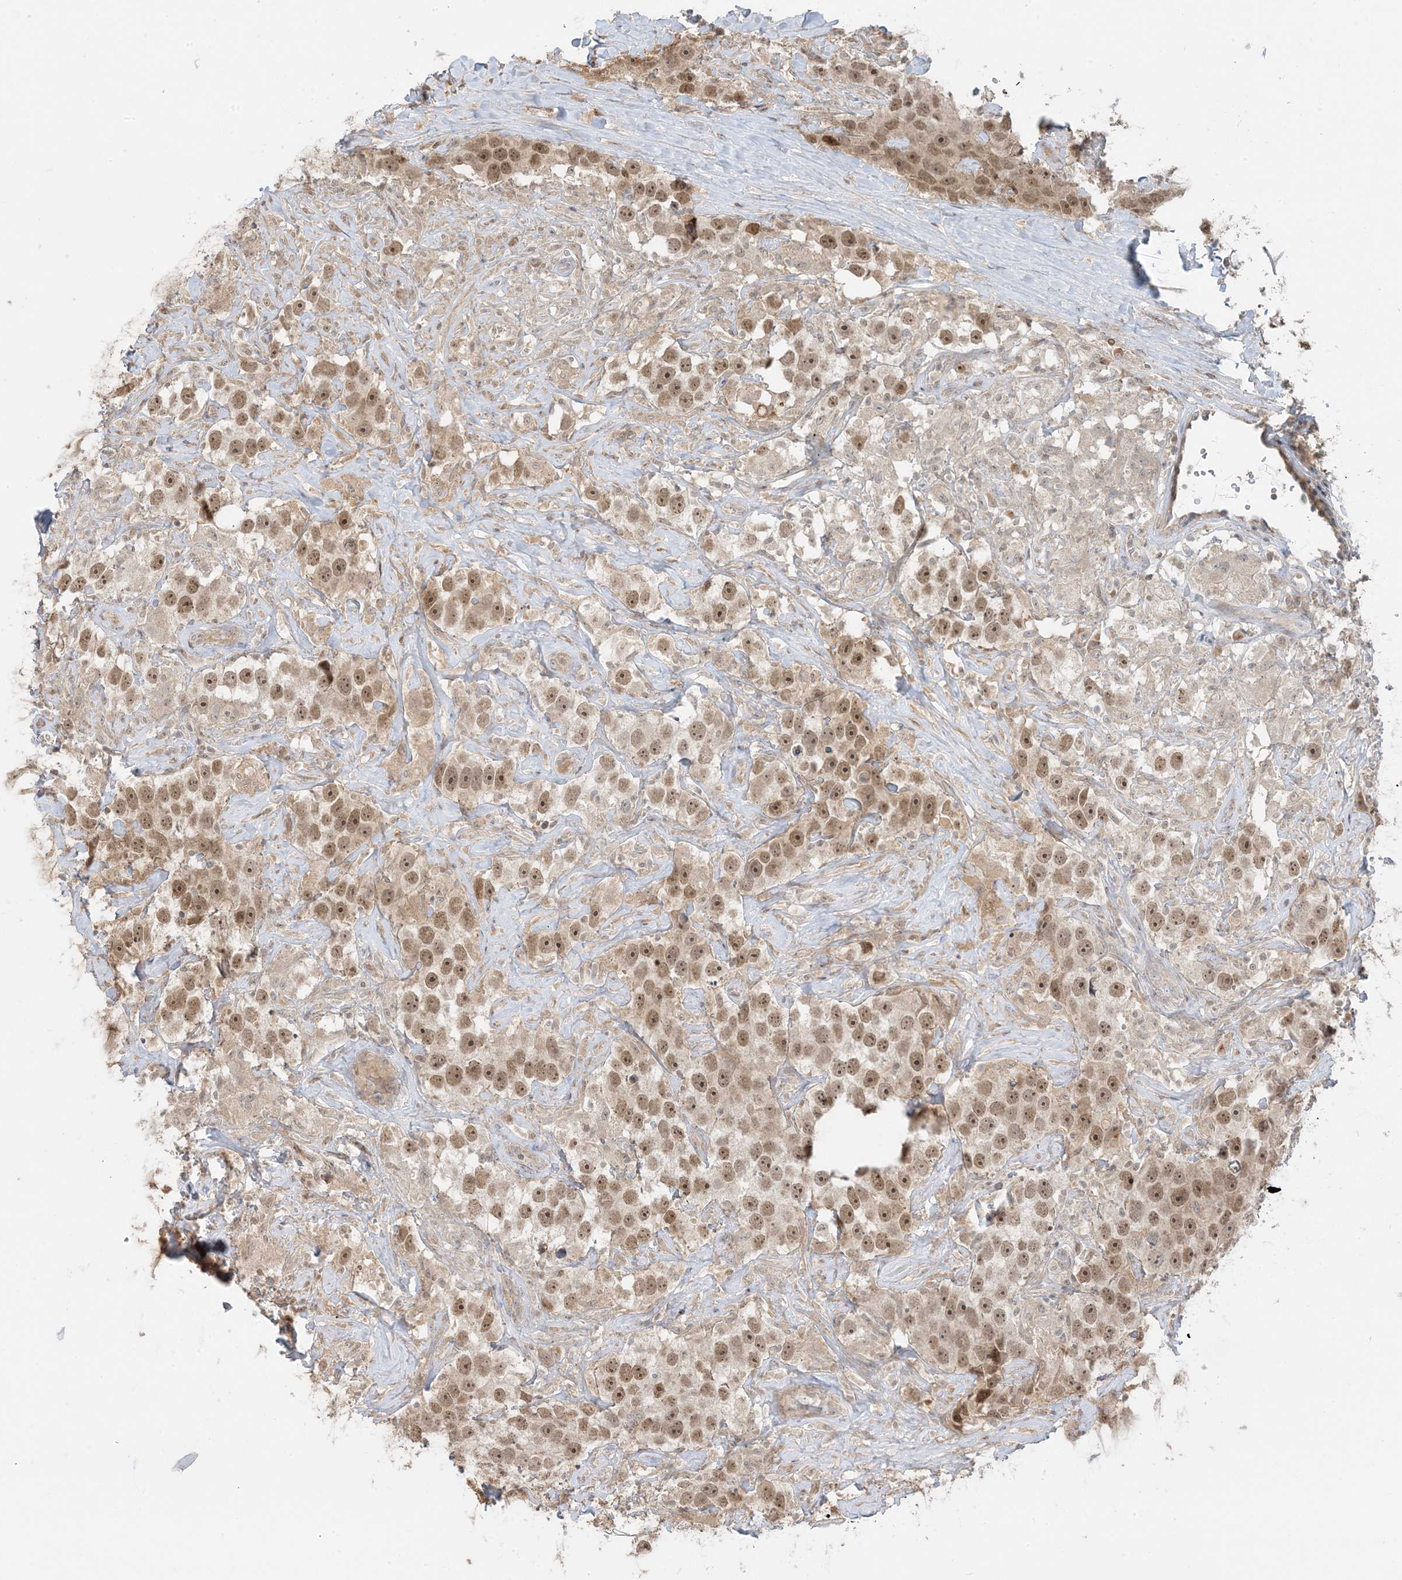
{"staining": {"intensity": "moderate", "quantity": ">75%", "location": "nuclear"}, "tissue": "testis cancer", "cell_type": "Tumor cells", "image_type": "cancer", "snomed": [{"axis": "morphology", "description": "Seminoma, NOS"}, {"axis": "topography", "description": "Testis"}], "caption": "A histopathology image showing moderate nuclear positivity in approximately >75% of tumor cells in testis cancer, as visualized by brown immunohistochemical staining.", "gene": "PRRT3", "patient": {"sex": "male", "age": 49}}